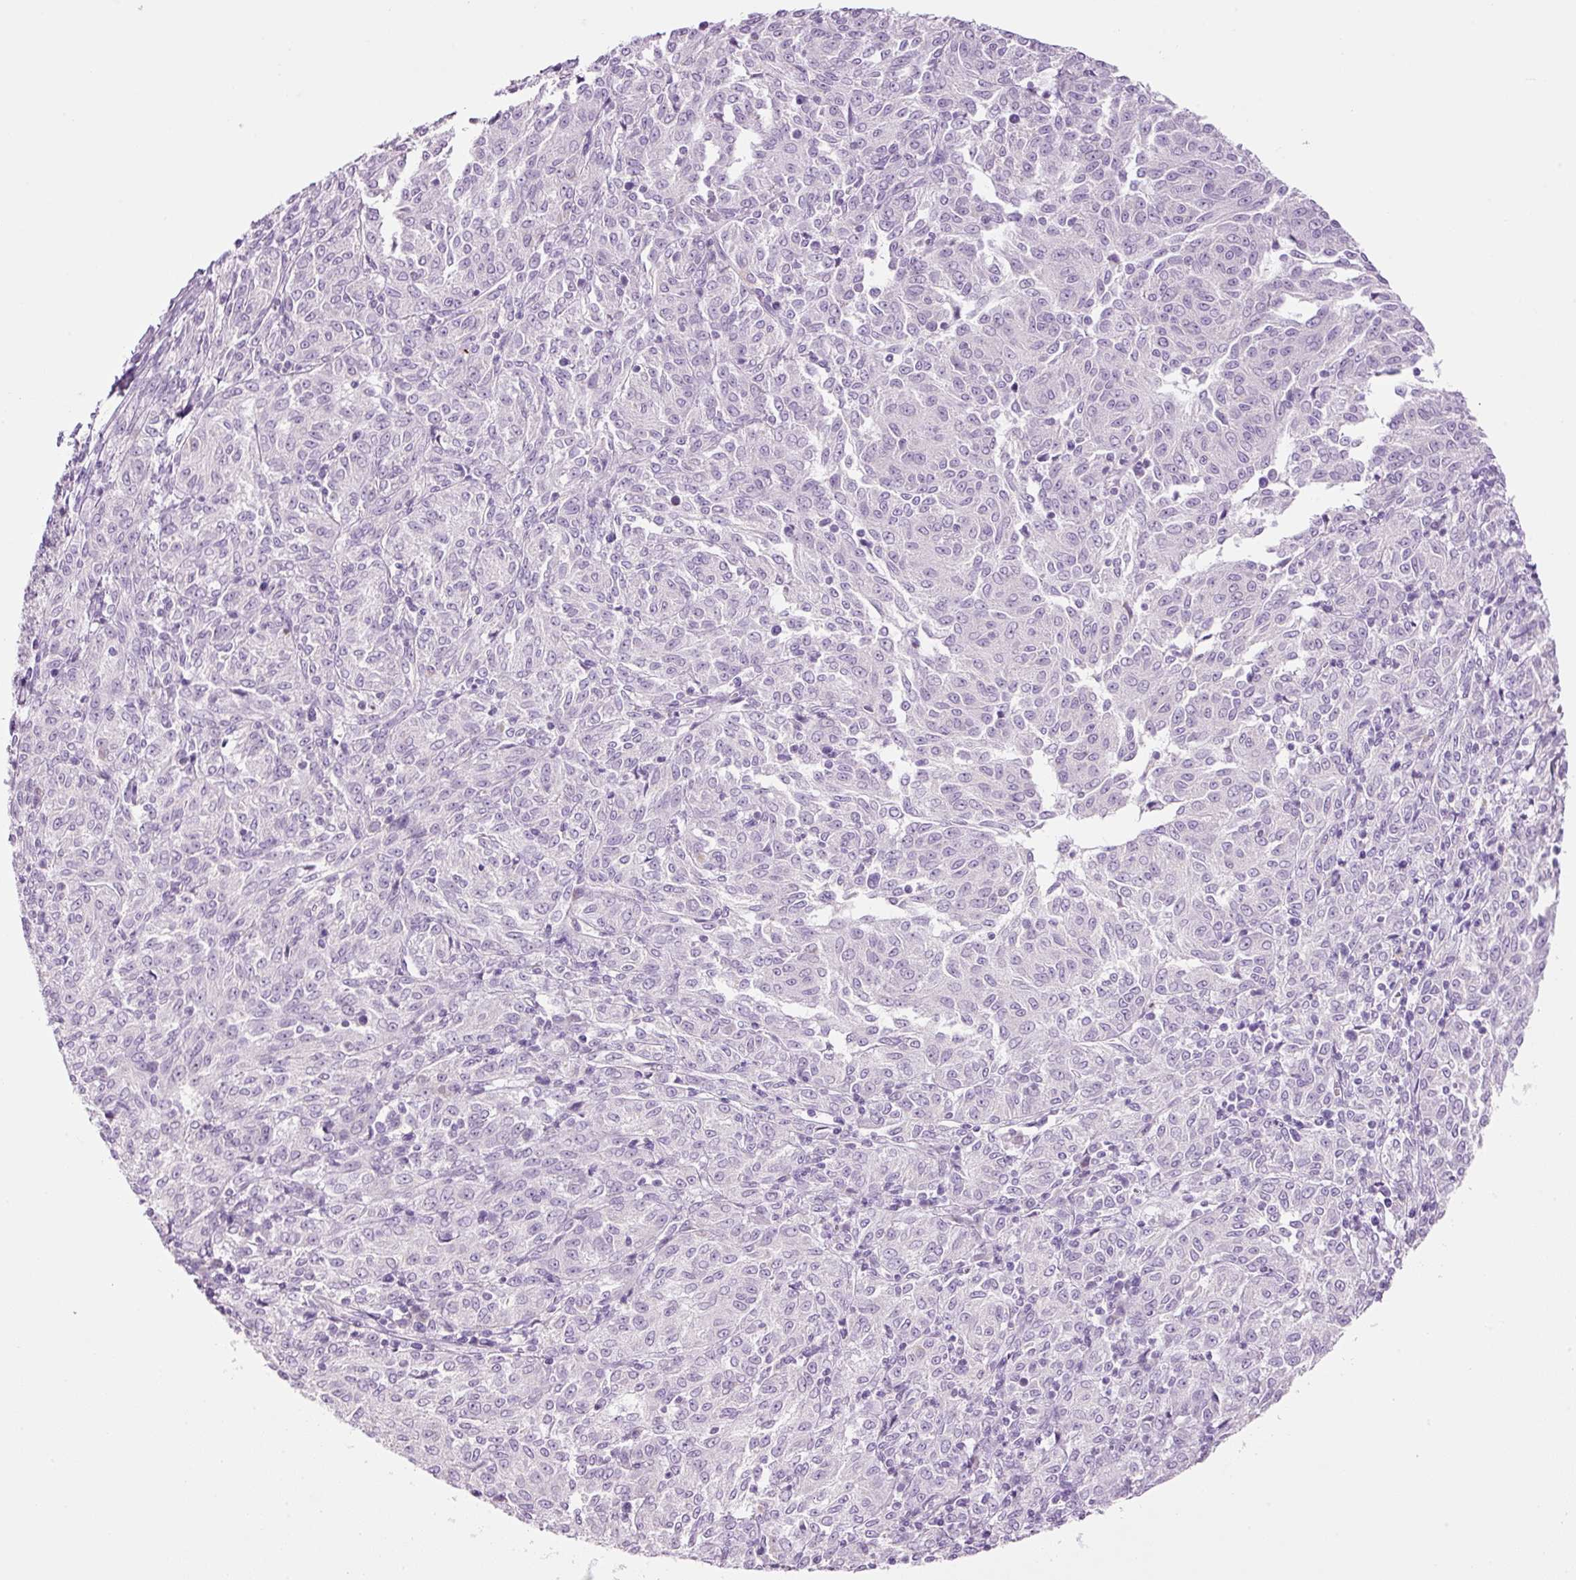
{"staining": {"intensity": "negative", "quantity": "none", "location": "none"}, "tissue": "melanoma", "cell_type": "Tumor cells", "image_type": "cancer", "snomed": [{"axis": "morphology", "description": "Malignant melanoma, NOS"}, {"axis": "topography", "description": "Skin"}], "caption": "Tumor cells show no significant expression in malignant melanoma. (DAB immunohistochemistry with hematoxylin counter stain).", "gene": "CARD16", "patient": {"sex": "female", "age": 72}}